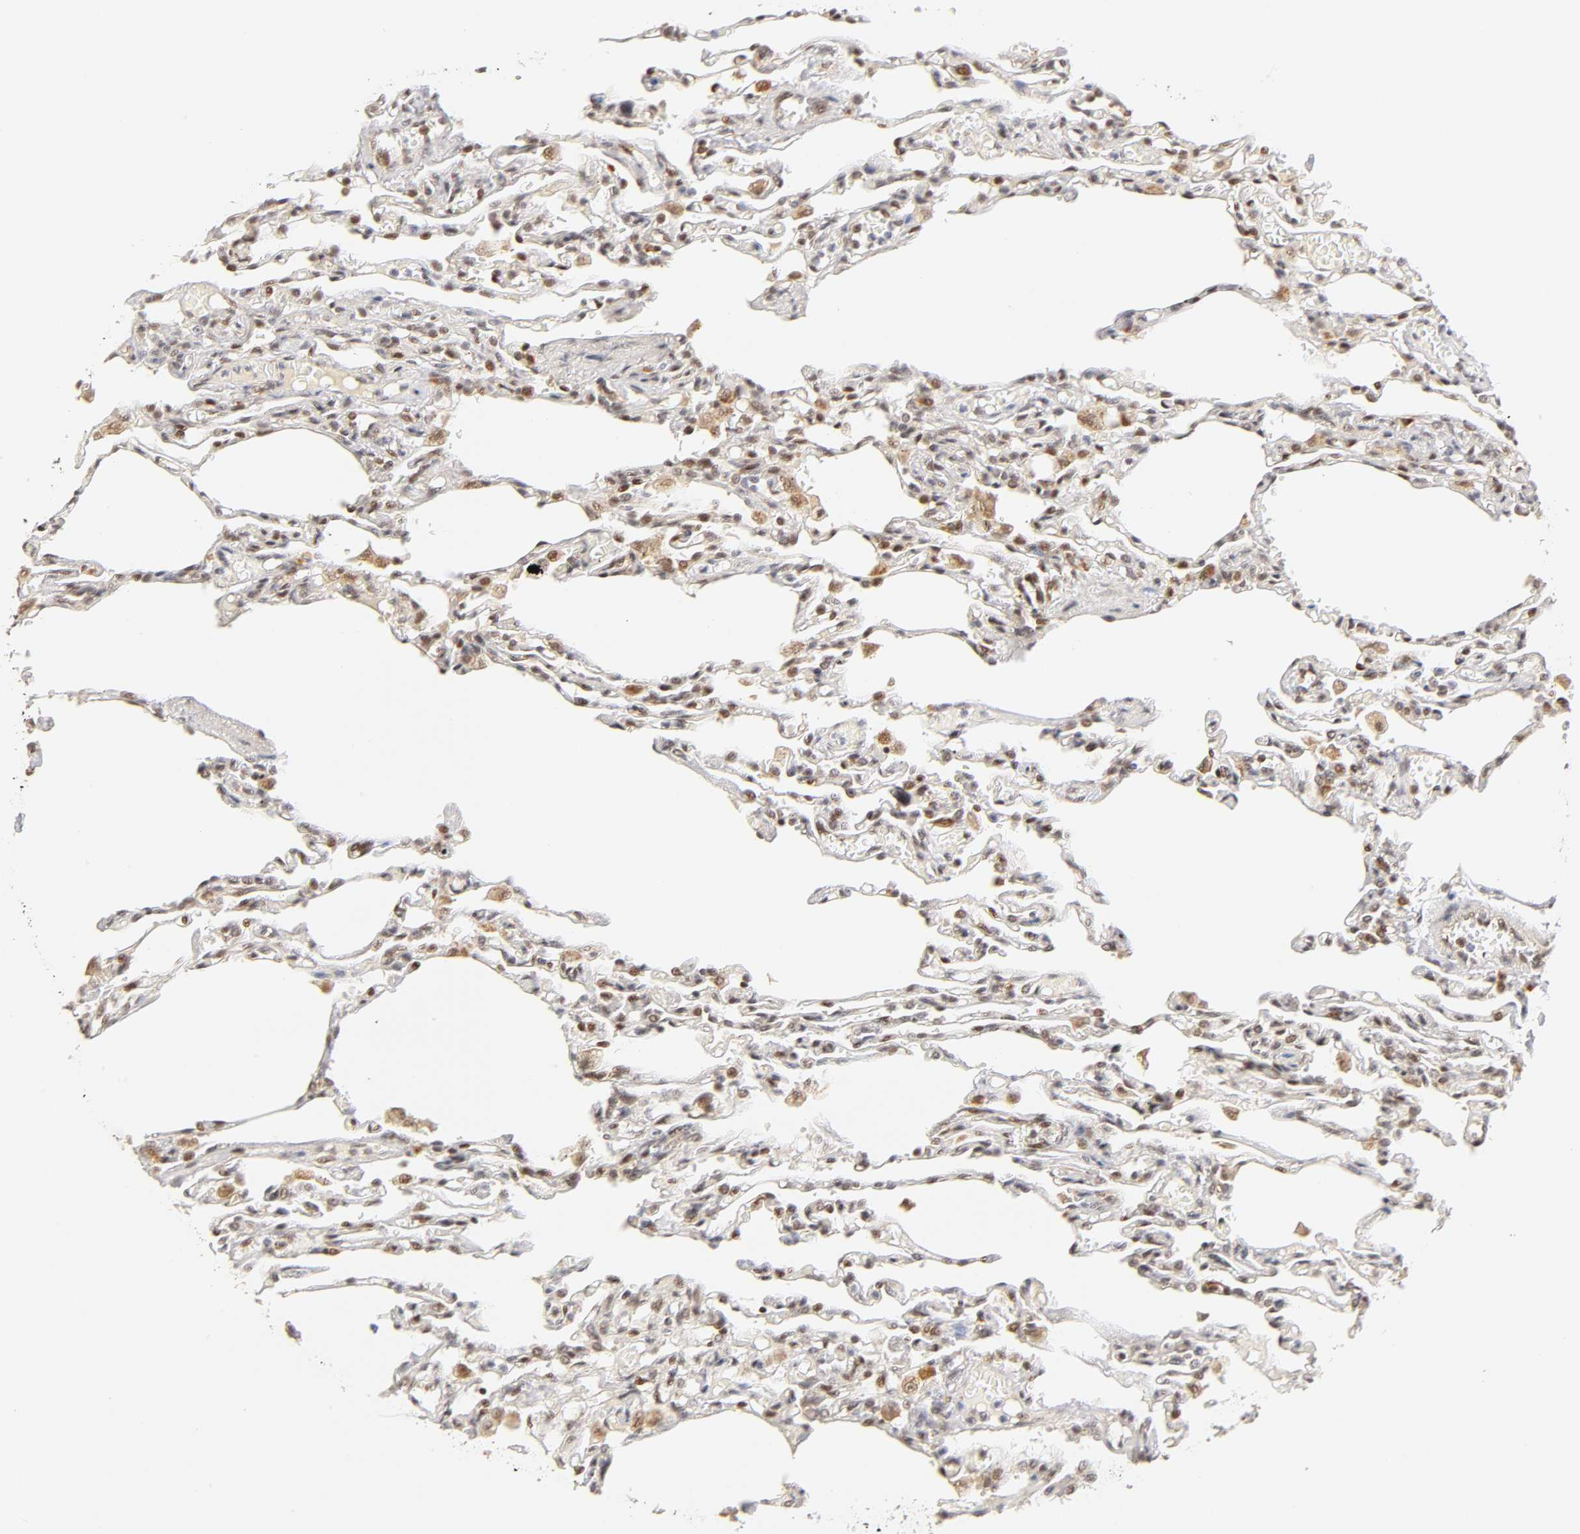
{"staining": {"intensity": "weak", "quantity": "25%-75%", "location": "cytoplasmic/membranous,nuclear"}, "tissue": "lung", "cell_type": "Alveolar cells", "image_type": "normal", "snomed": [{"axis": "morphology", "description": "Normal tissue, NOS"}, {"axis": "topography", "description": "Lung"}], "caption": "Immunohistochemical staining of unremarkable lung demonstrates low levels of weak cytoplasmic/membranous,nuclear staining in approximately 25%-75% of alveolar cells. Using DAB (brown) and hematoxylin (blue) stains, captured at high magnification using brightfield microscopy.", "gene": "TAF10", "patient": {"sex": "male", "age": 21}}